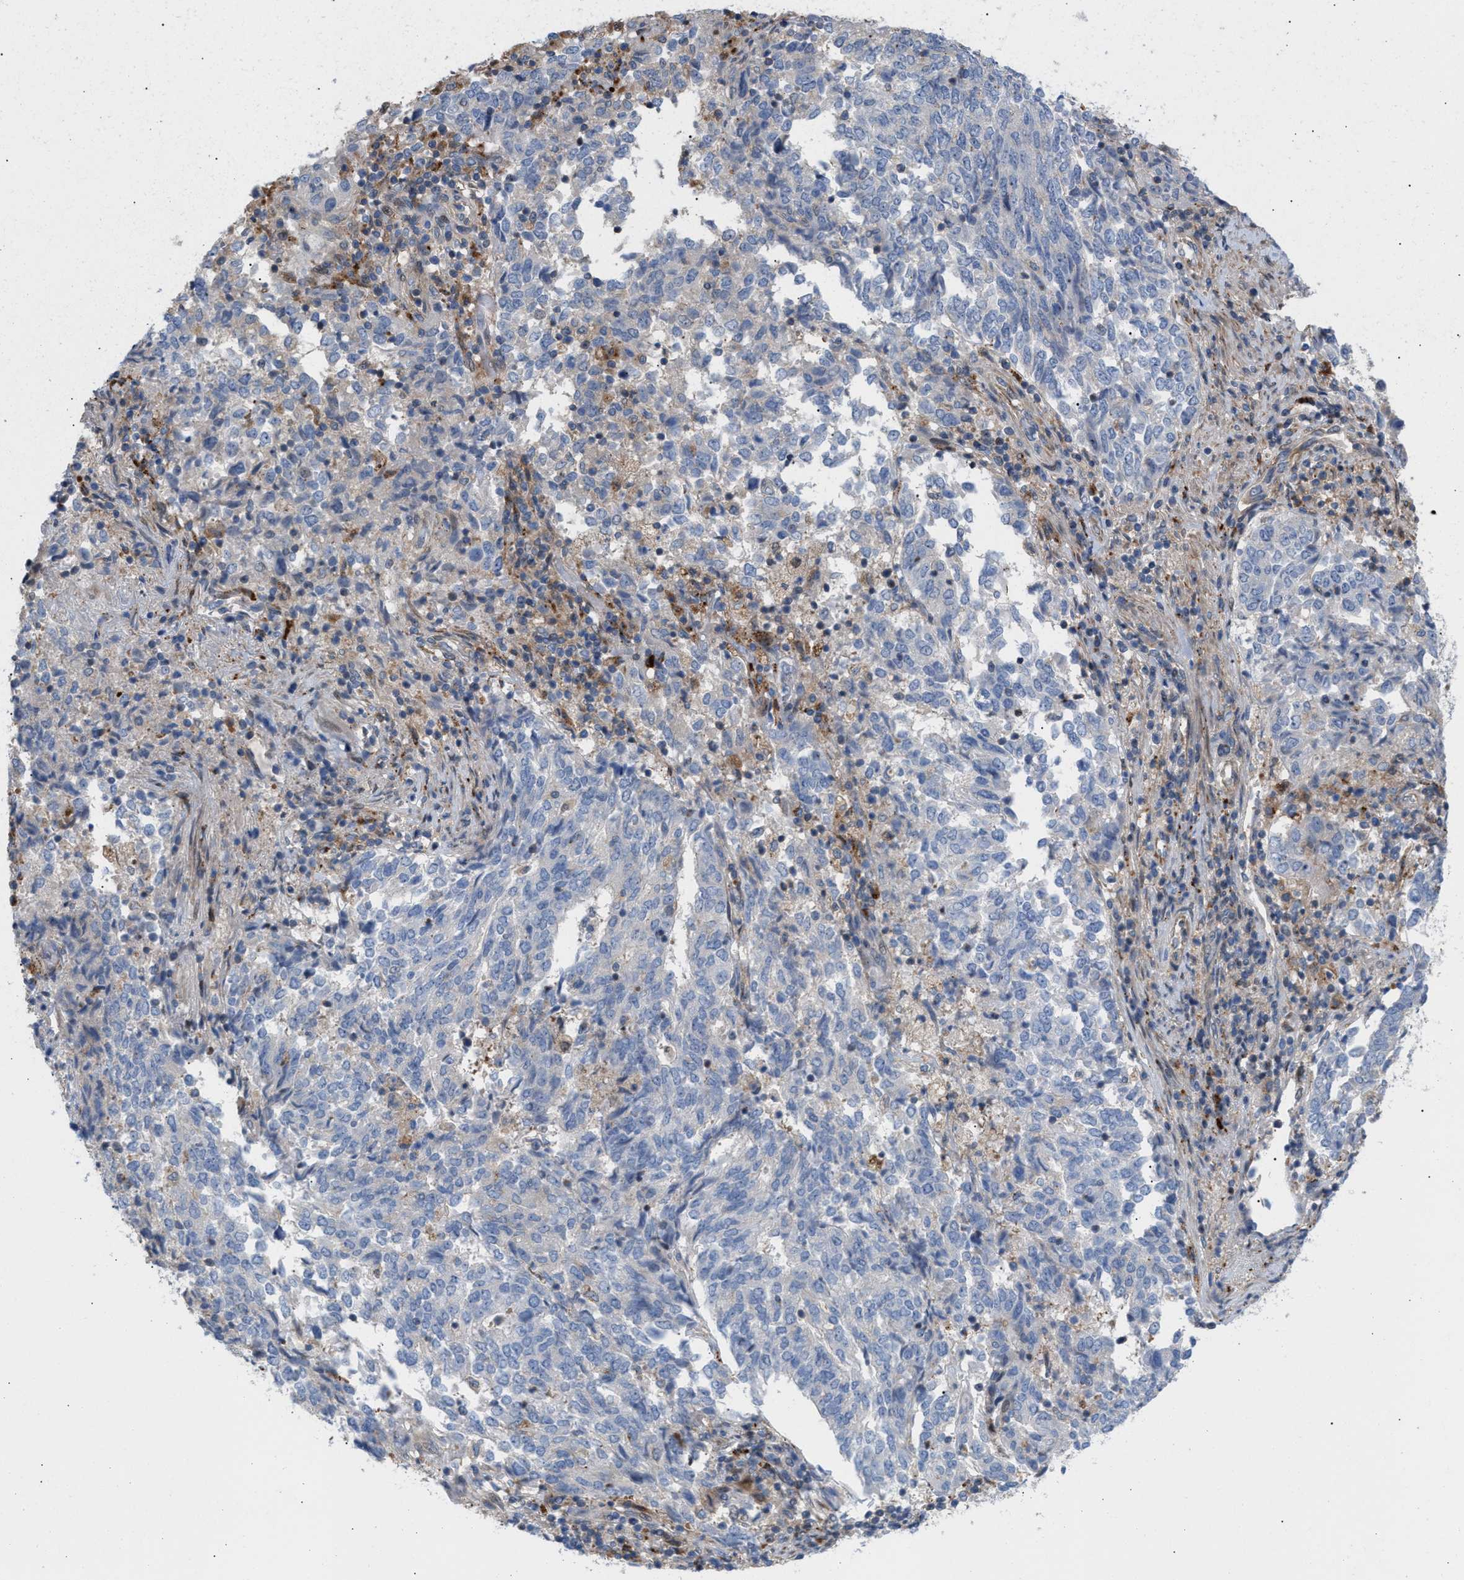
{"staining": {"intensity": "negative", "quantity": "none", "location": "none"}, "tissue": "endometrial cancer", "cell_type": "Tumor cells", "image_type": "cancer", "snomed": [{"axis": "morphology", "description": "Adenocarcinoma, NOS"}, {"axis": "topography", "description": "Endometrium"}], "caption": "Tumor cells show no significant positivity in endometrial cancer (adenocarcinoma). Brightfield microscopy of IHC stained with DAB (brown) and hematoxylin (blue), captured at high magnification.", "gene": "MBTD1", "patient": {"sex": "female", "age": 80}}